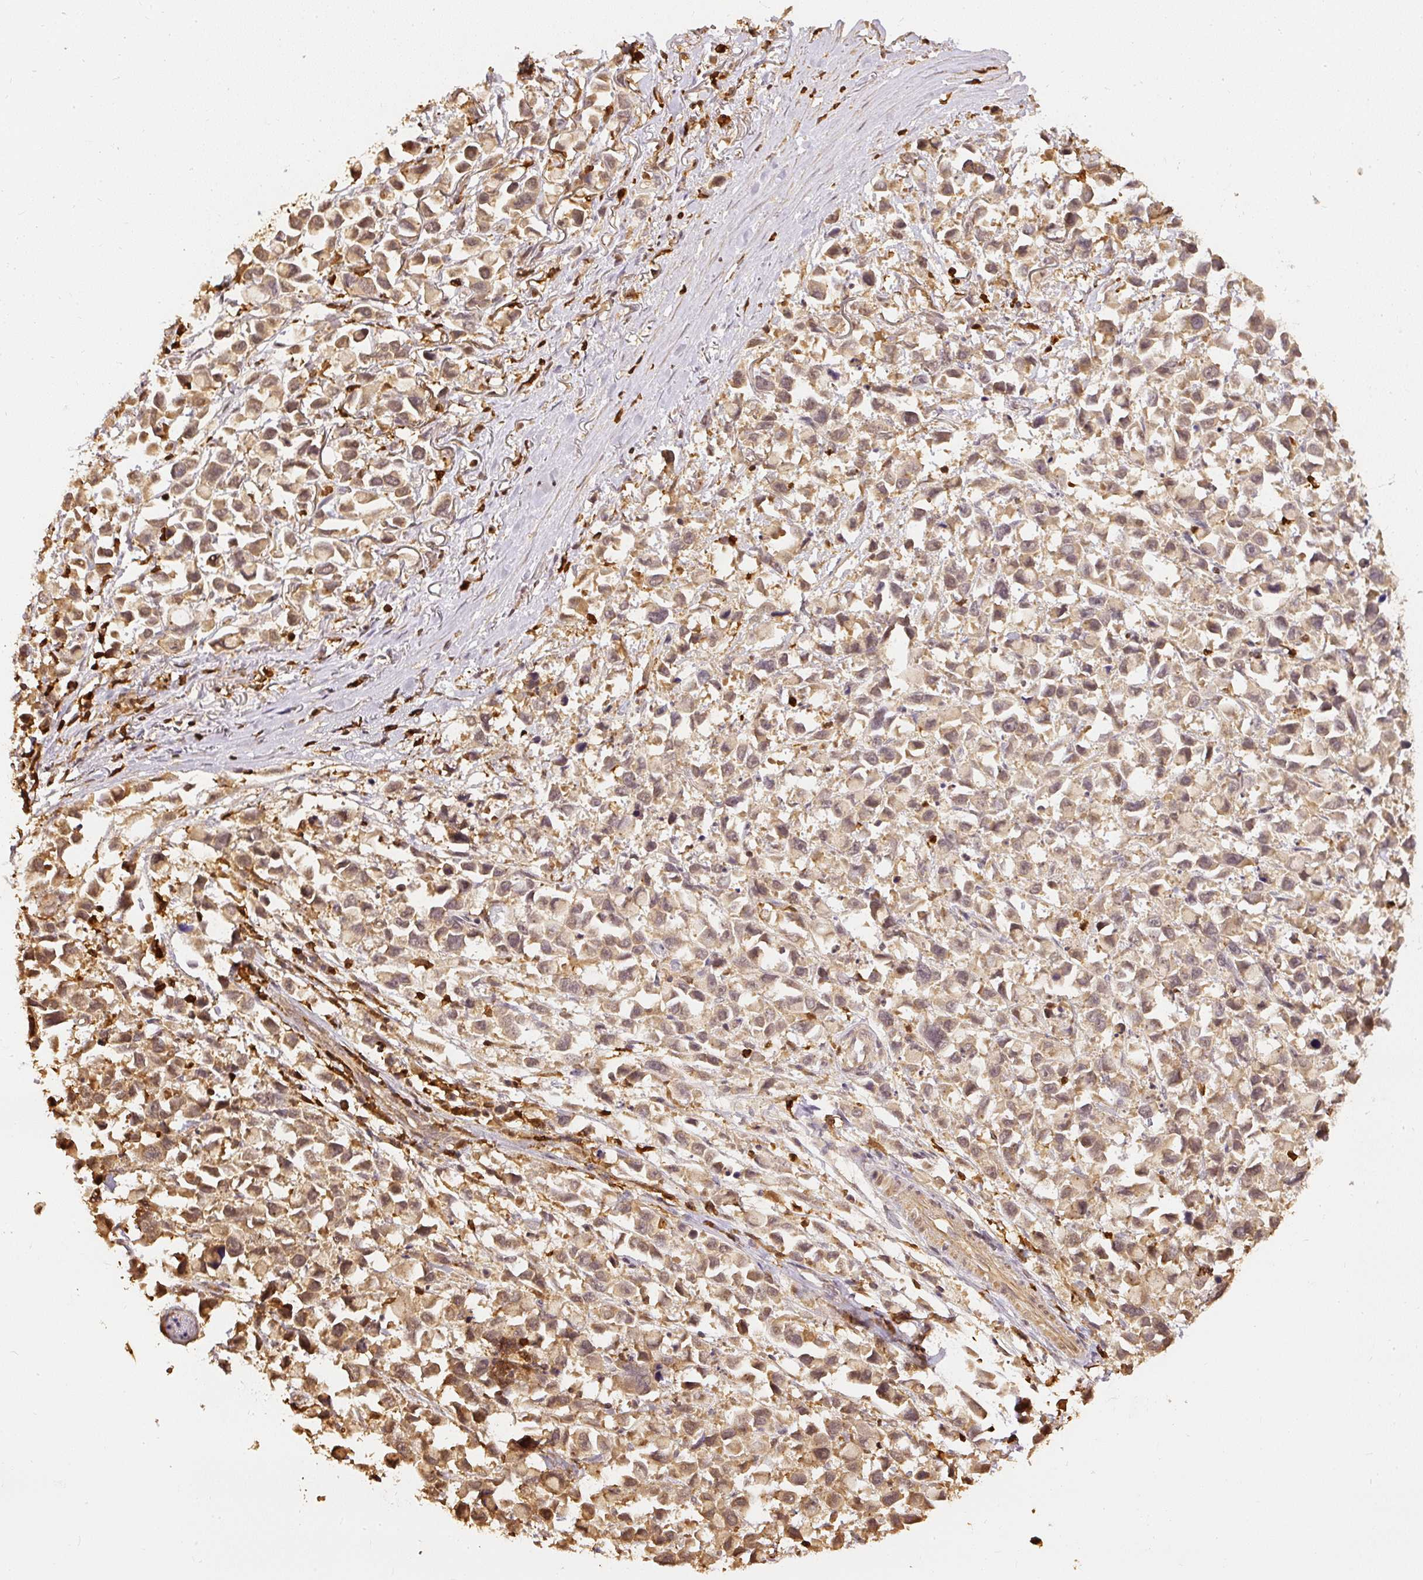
{"staining": {"intensity": "weak", "quantity": ">75%", "location": "cytoplasmic/membranous"}, "tissue": "stomach cancer", "cell_type": "Tumor cells", "image_type": "cancer", "snomed": [{"axis": "morphology", "description": "Adenocarcinoma, NOS"}, {"axis": "topography", "description": "Stomach"}], "caption": "A histopathology image of stomach cancer stained for a protein reveals weak cytoplasmic/membranous brown staining in tumor cells.", "gene": "PFN1", "patient": {"sex": "female", "age": 81}}